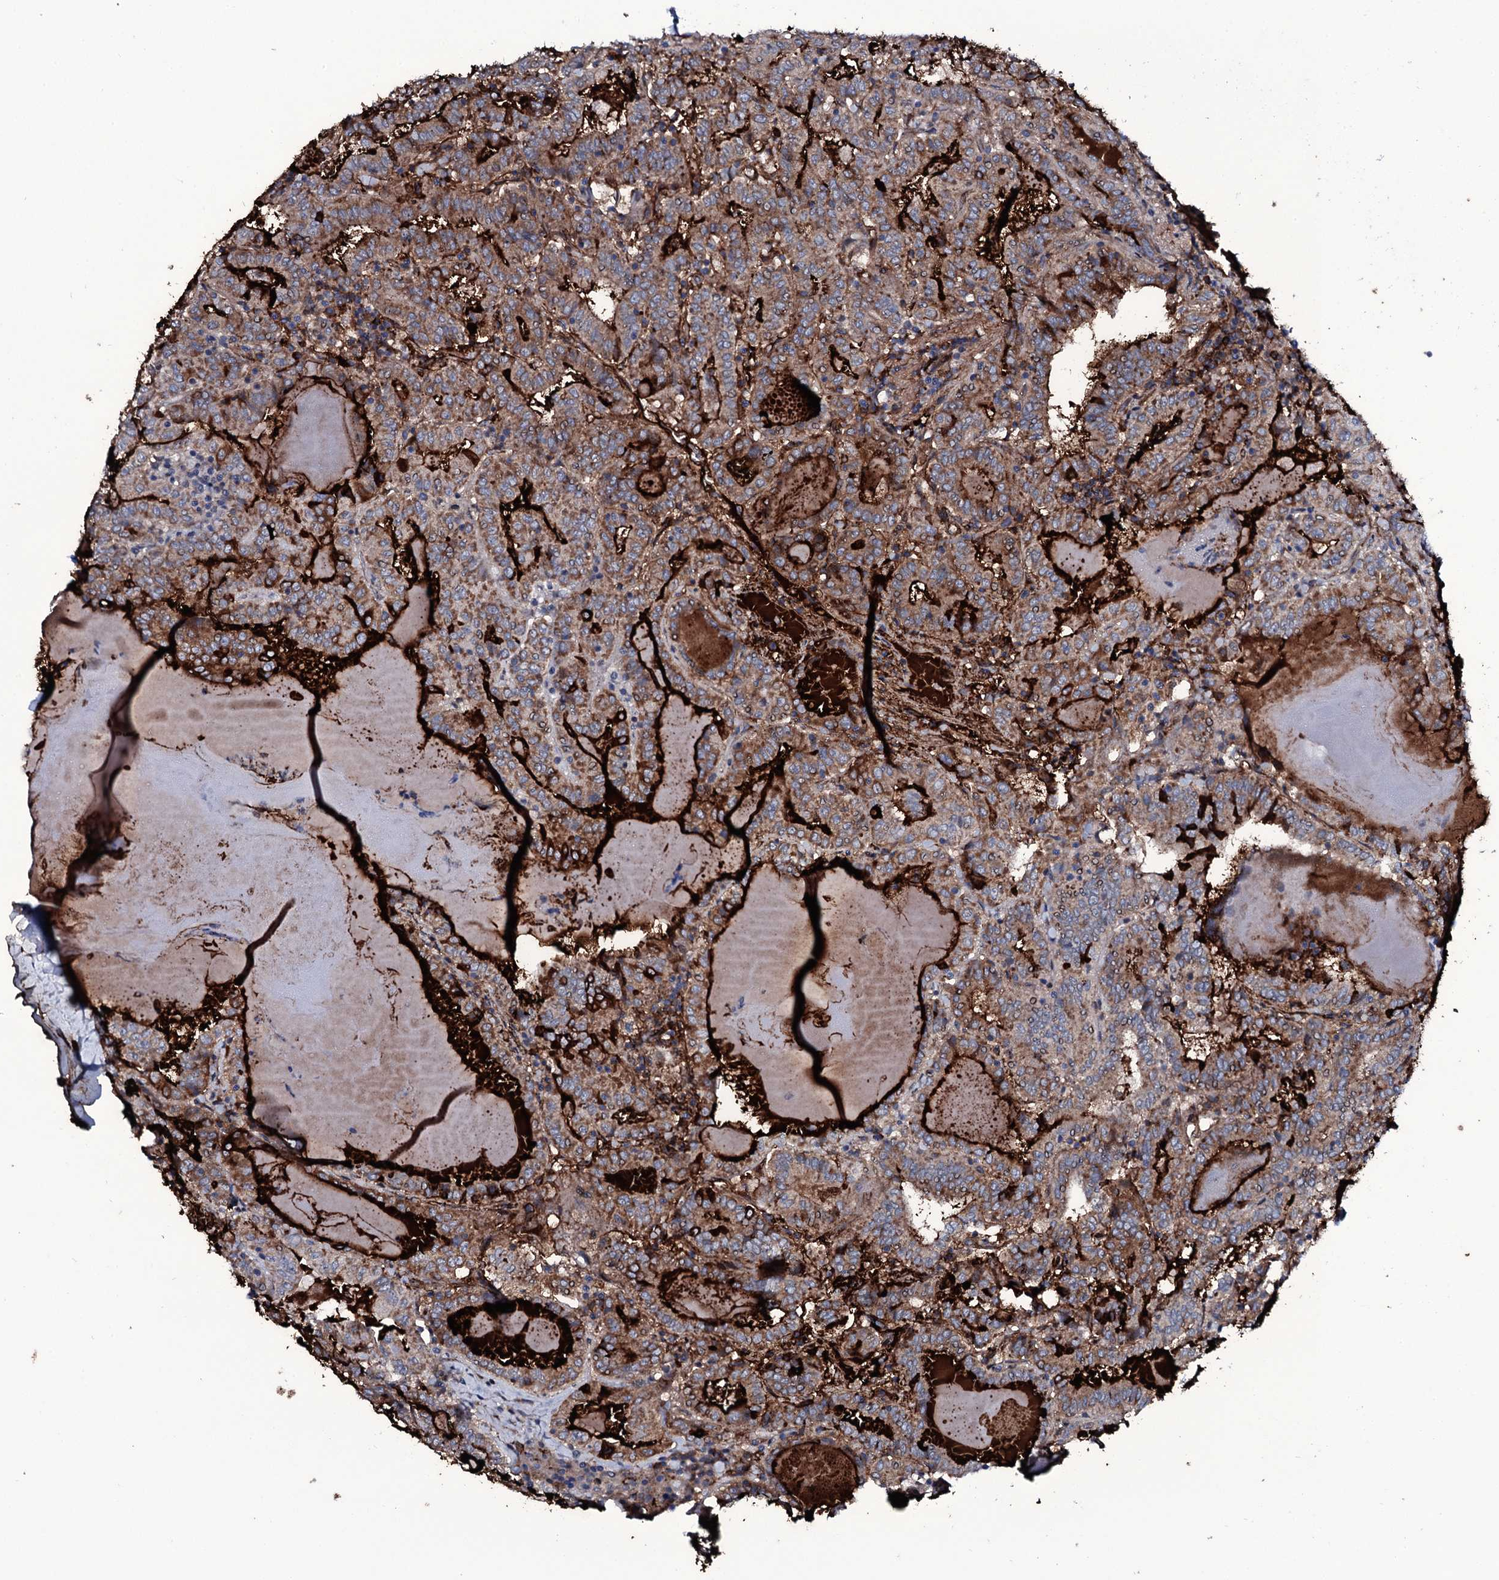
{"staining": {"intensity": "strong", "quantity": ">75%", "location": "cytoplasmic/membranous"}, "tissue": "thyroid cancer", "cell_type": "Tumor cells", "image_type": "cancer", "snomed": [{"axis": "morphology", "description": "Papillary adenocarcinoma, NOS"}, {"axis": "topography", "description": "Thyroid gland"}], "caption": "Protein staining demonstrates strong cytoplasmic/membranous expression in about >75% of tumor cells in thyroid cancer (papillary adenocarcinoma). The protein of interest is stained brown, and the nuclei are stained in blue (DAB (3,3'-diaminobenzidine) IHC with brightfield microscopy, high magnification).", "gene": "WIPF3", "patient": {"sex": "female", "age": 72}}